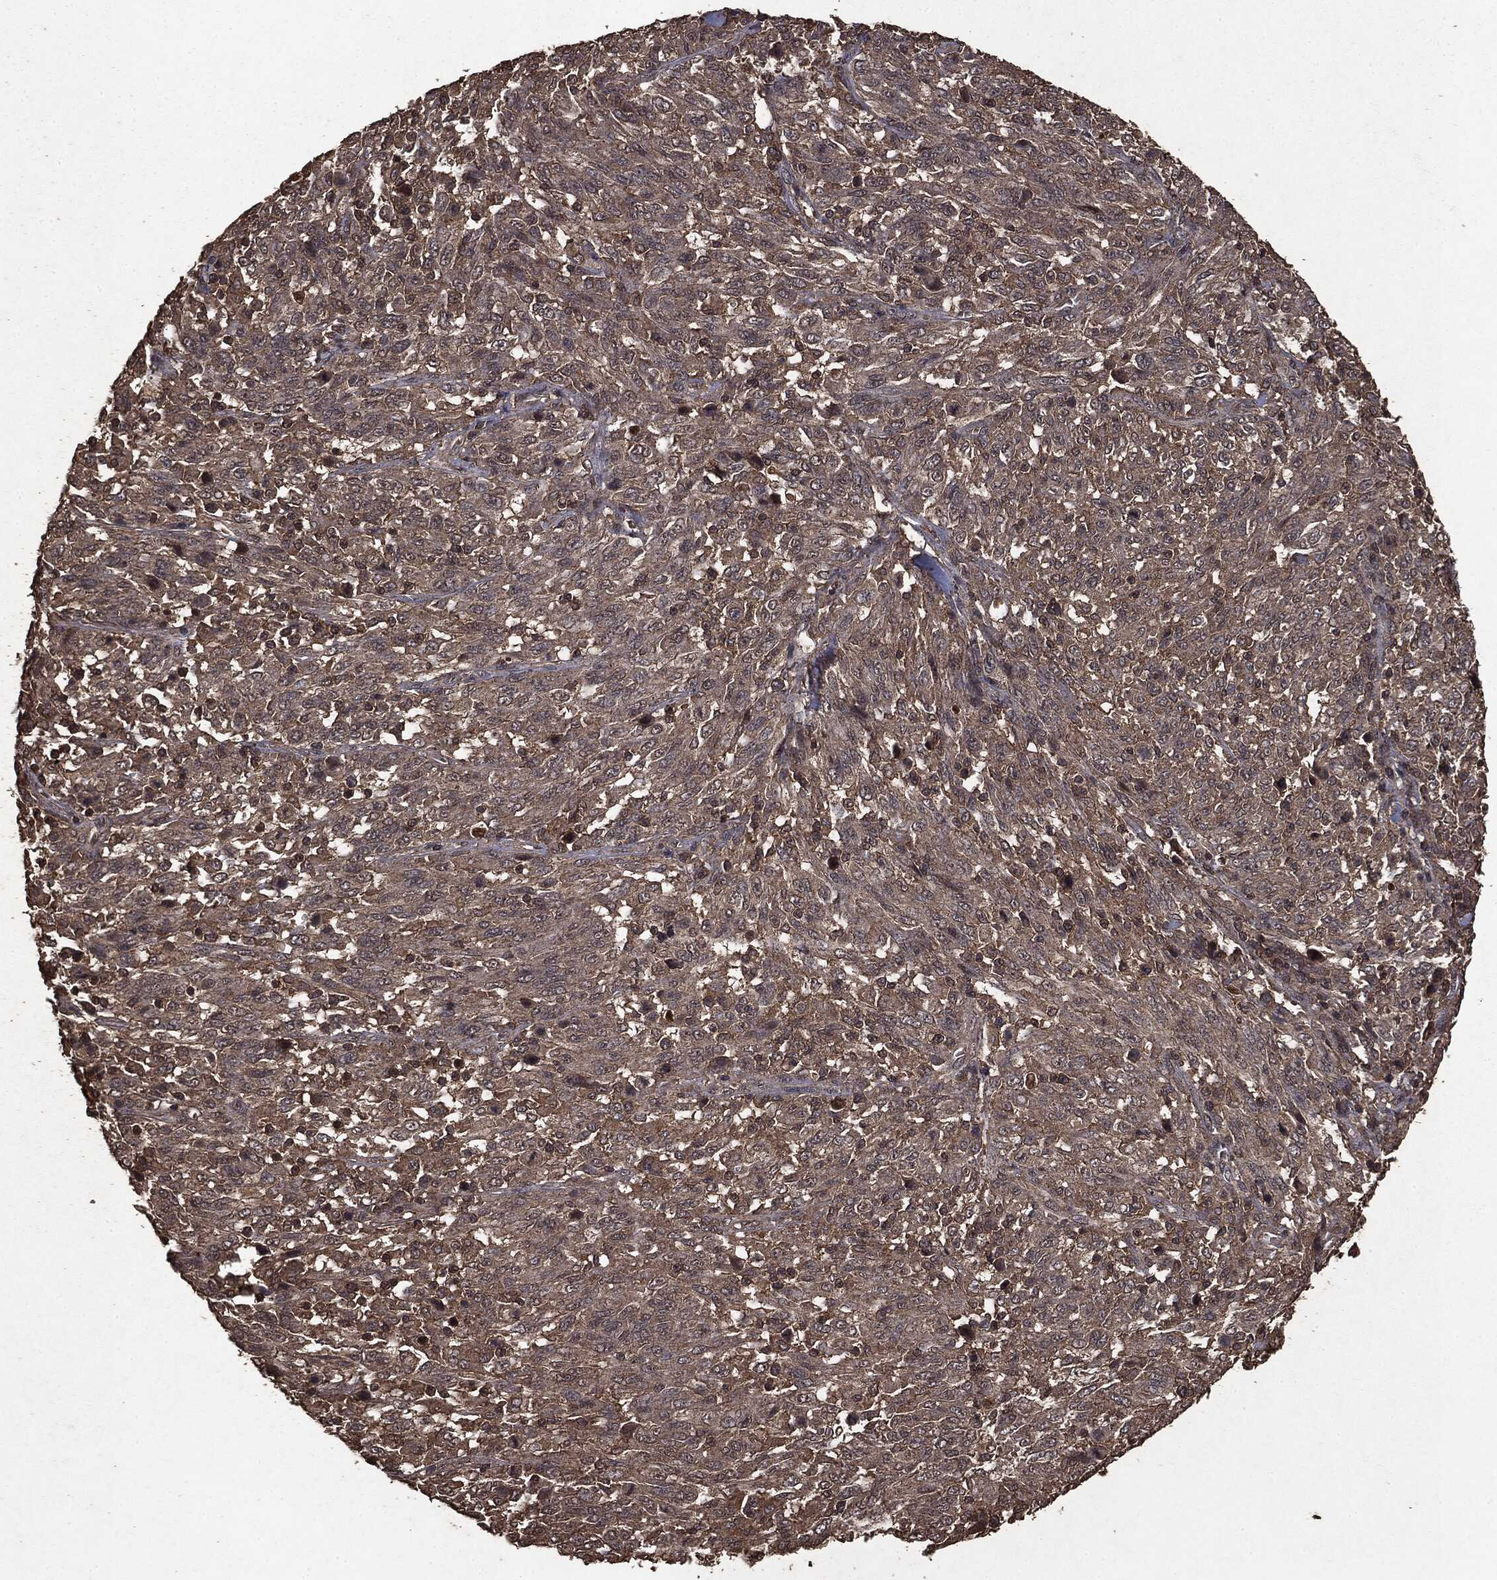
{"staining": {"intensity": "weak", "quantity": ">75%", "location": "cytoplasmic/membranous"}, "tissue": "melanoma", "cell_type": "Tumor cells", "image_type": "cancer", "snomed": [{"axis": "morphology", "description": "Malignant melanoma, NOS"}, {"axis": "topography", "description": "Skin"}], "caption": "Protein expression by immunohistochemistry (IHC) reveals weak cytoplasmic/membranous staining in approximately >75% of tumor cells in malignant melanoma.", "gene": "NME1", "patient": {"sex": "female", "age": 91}}